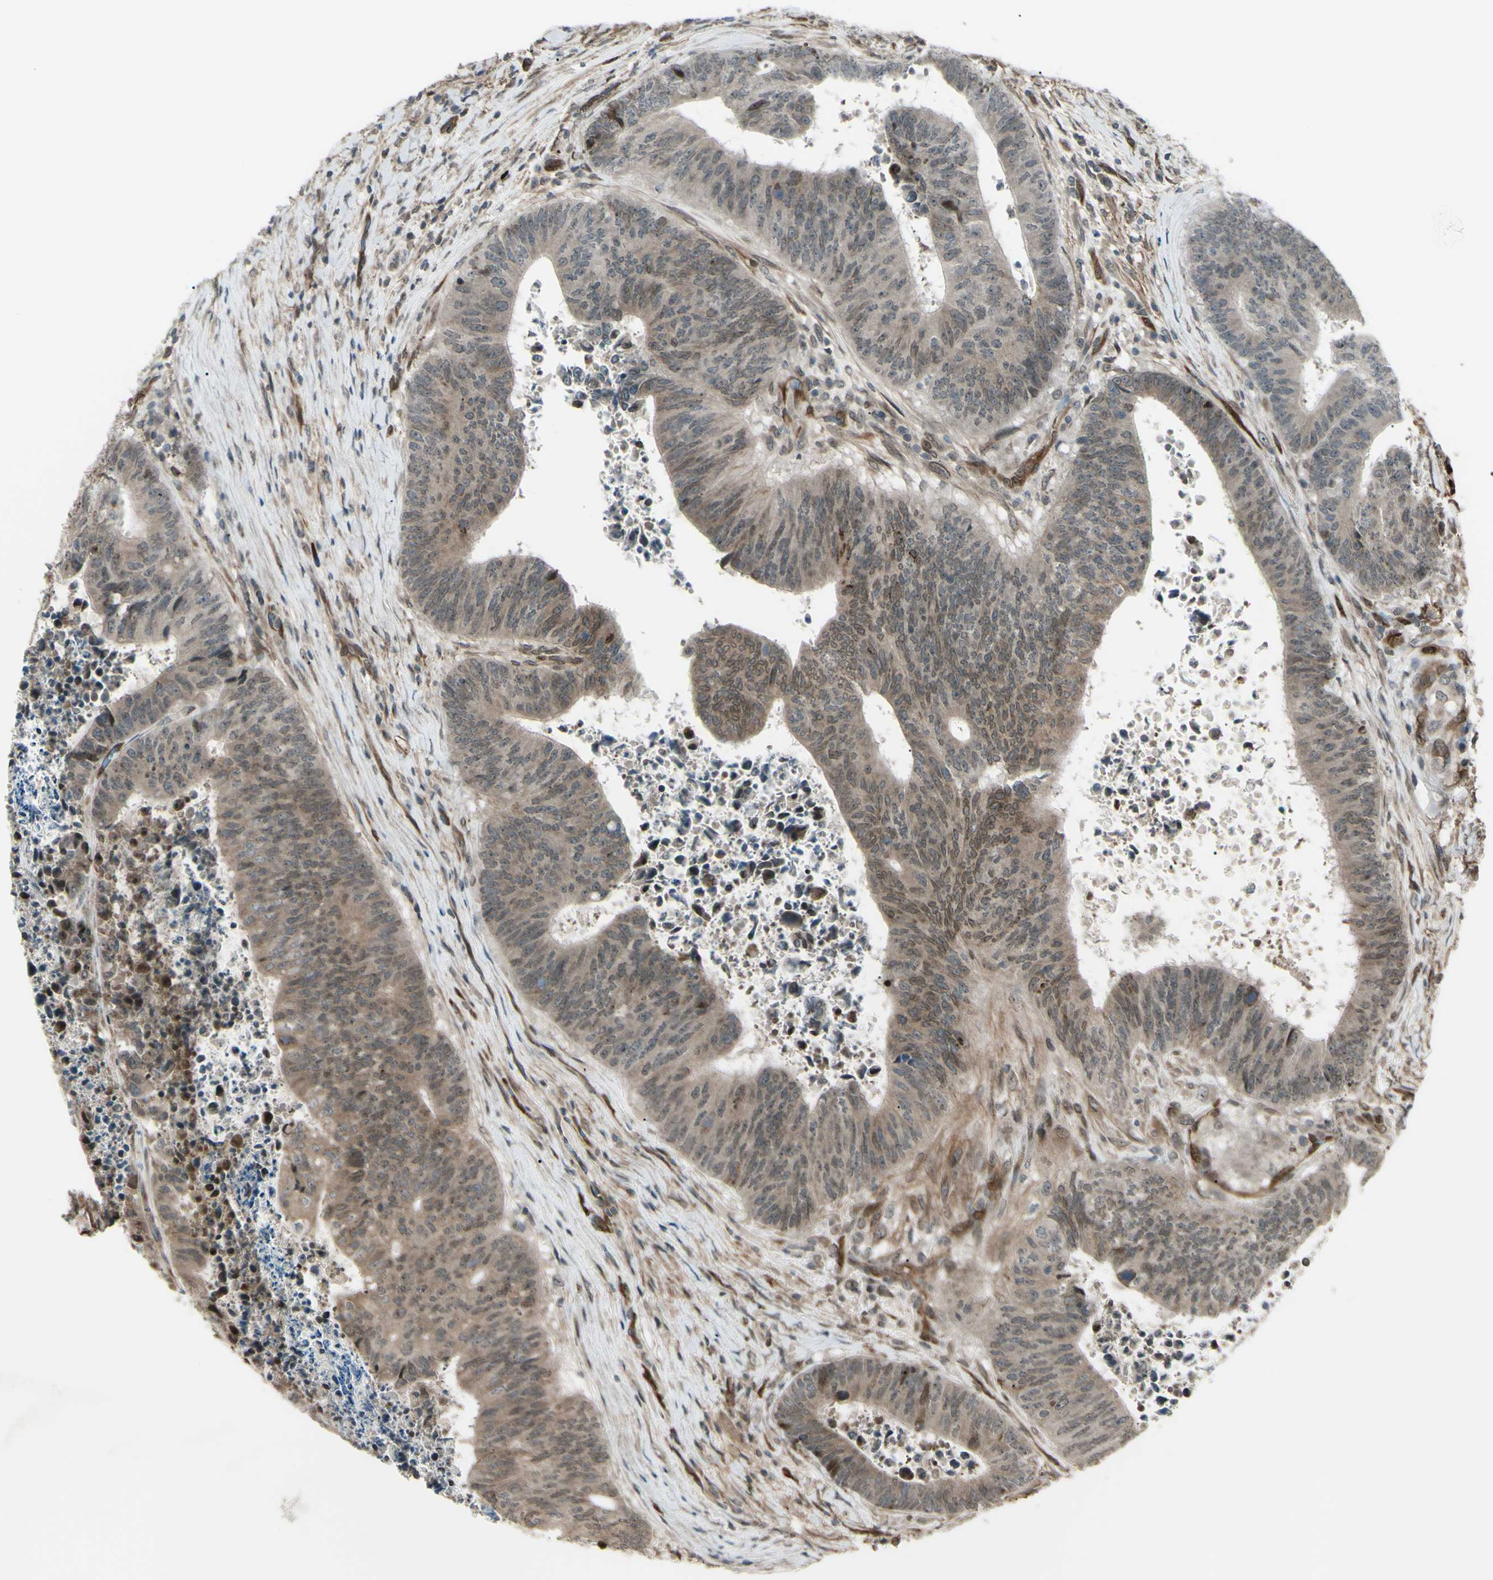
{"staining": {"intensity": "weak", "quantity": ">75%", "location": "cytoplasmic/membranous"}, "tissue": "colorectal cancer", "cell_type": "Tumor cells", "image_type": "cancer", "snomed": [{"axis": "morphology", "description": "Adenocarcinoma, NOS"}, {"axis": "topography", "description": "Rectum"}], "caption": "Protein analysis of adenocarcinoma (colorectal) tissue demonstrates weak cytoplasmic/membranous staining in approximately >75% of tumor cells. (brown staining indicates protein expression, while blue staining denotes nuclei).", "gene": "MLF2", "patient": {"sex": "male", "age": 72}}